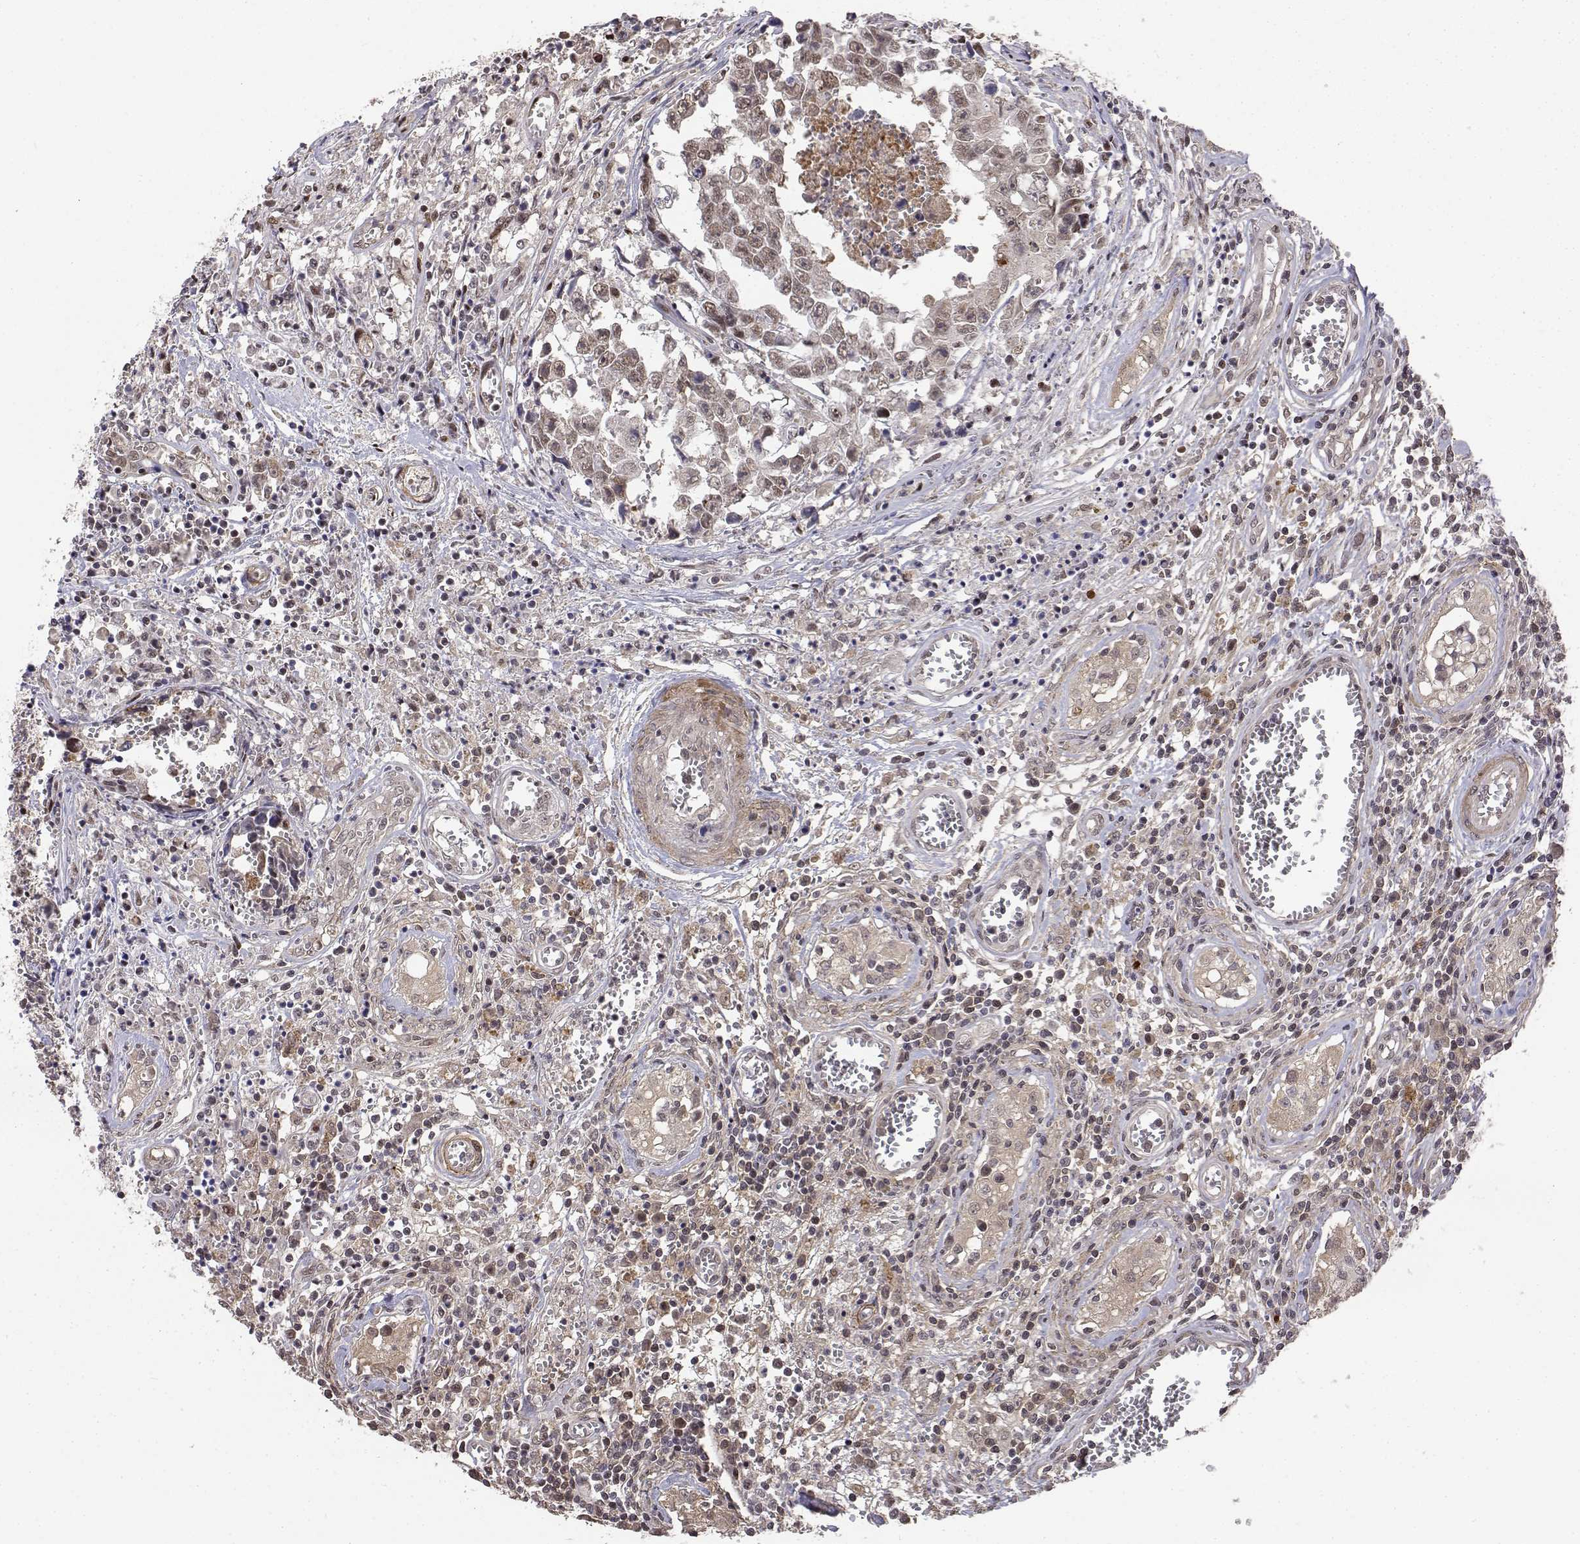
{"staining": {"intensity": "weak", "quantity": "25%-75%", "location": "nuclear"}, "tissue": "testis cancer", "cell_type": "Tumor cells", "image_type": "cancer", "snomed": [{"axis": "morphology", "description": "Carcinoma, Embryonal, NOS"}, {"axis": "topography", "description": "Testis"}], "caption": "This micrograph displays immunohistochemistry staining of testis cancer (embryonal carcinoma), with low weak nuclear positivity in about 25%-75% of tumor cells.", "gene": "ITGA7", "patient": {"sex": "male", "age": 36}}